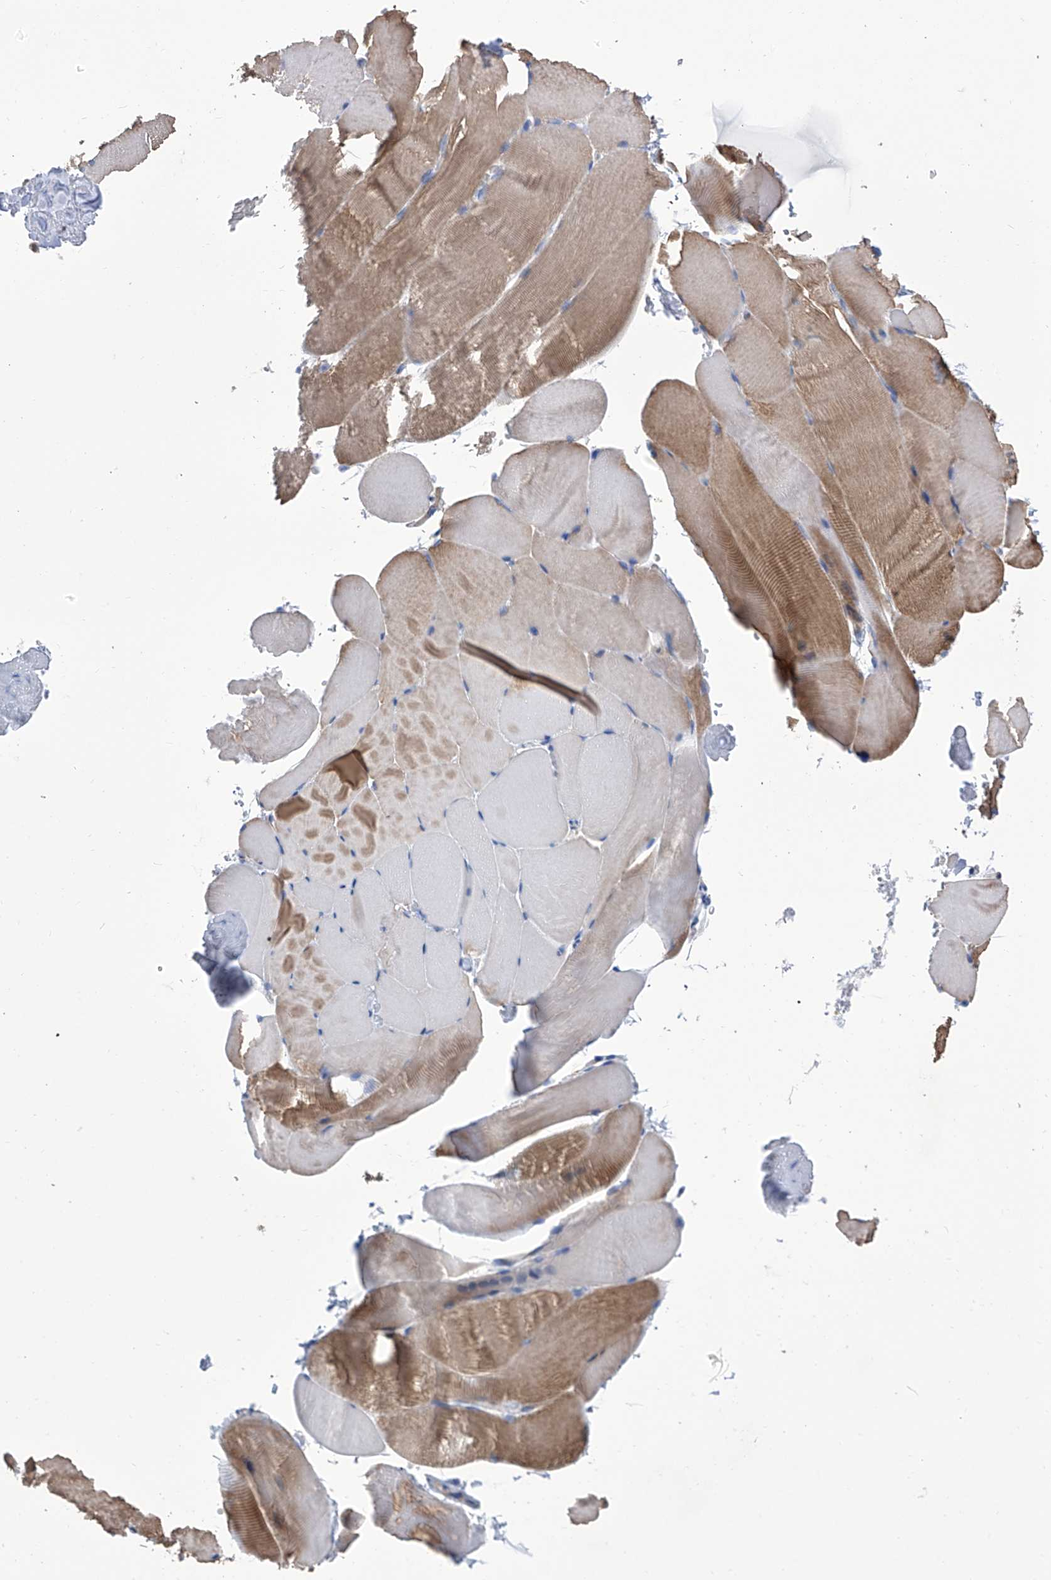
{"staining": {"intensity": "moderate", "quantity": "<25%", "location": "cytoplasmic/membranous"}, "tissue": "skeletal muscle", "cell_type": "Myocytes", "image_type": "normal", "snomed": [{"axis": "morphology", "description": "Normal tissue, NOS"}, {"axis": "topography", "description": "Skeletal muscle"}, {"axis": "topography", "description": "Parathyroid gland"}], "caption": "DAB immunohistochemical staining of normal human skeletal muscle exhibits moderate cytoplasmic/membranous protein expression in about <25% of myocytes.", "gene": "SMS", "patient": {"sex": "female", "age": 37}}